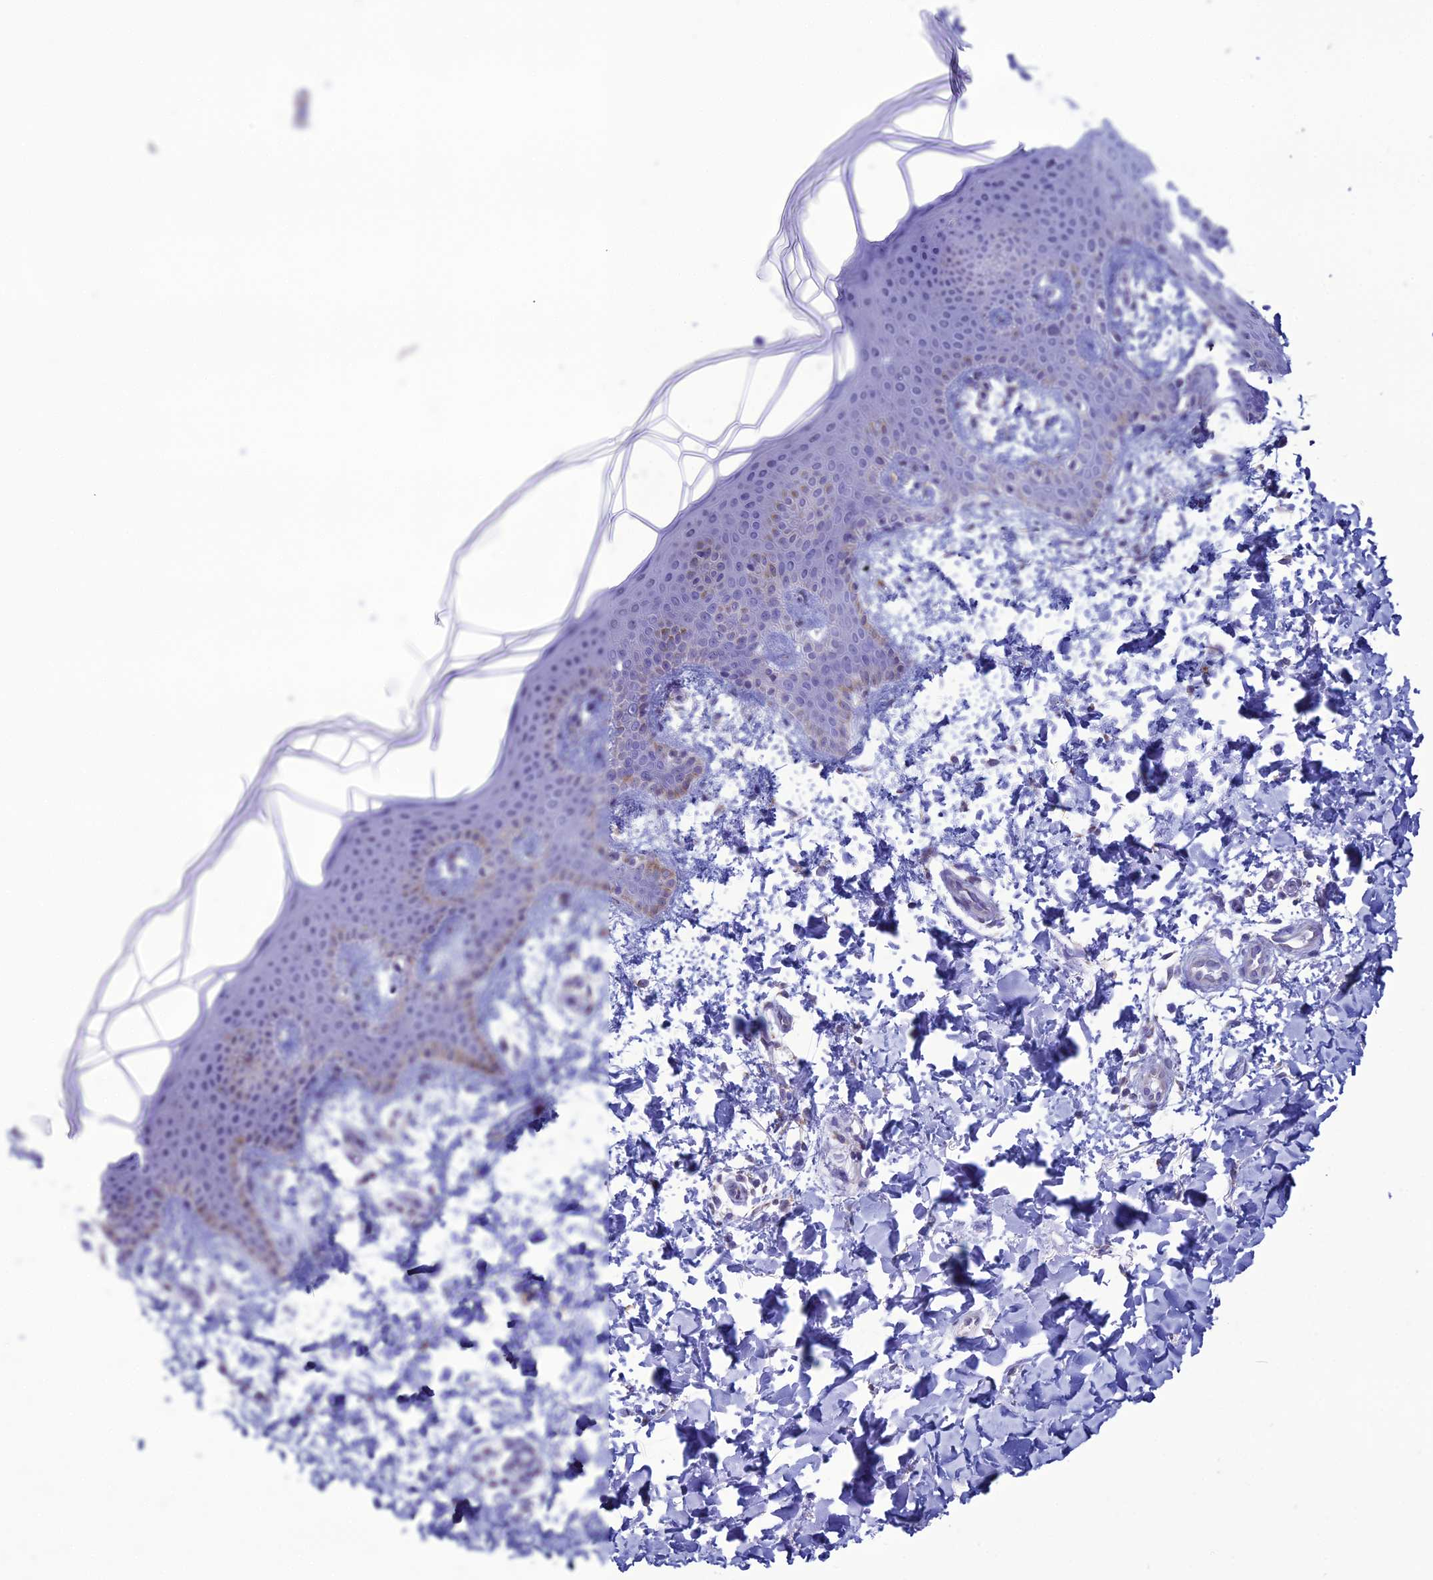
{"staining": {"intensity": "negative", "quantity": "none", "location": "none"}, "tissue": "skin", "cell_type": "Fibroblasts", "image_type": "normal", "snomed": [{"axis": "morphology", "description": "Normal tissue, NOS"}, {"axis": "topography", "description": "Skin"}], "caption": "IHC micrograph of benign human skin stained for a protein (brown), which displays no positivity in fibroblasts.", "gene": "CFAP210", "patient": {"sex": "male", "age": 36}}